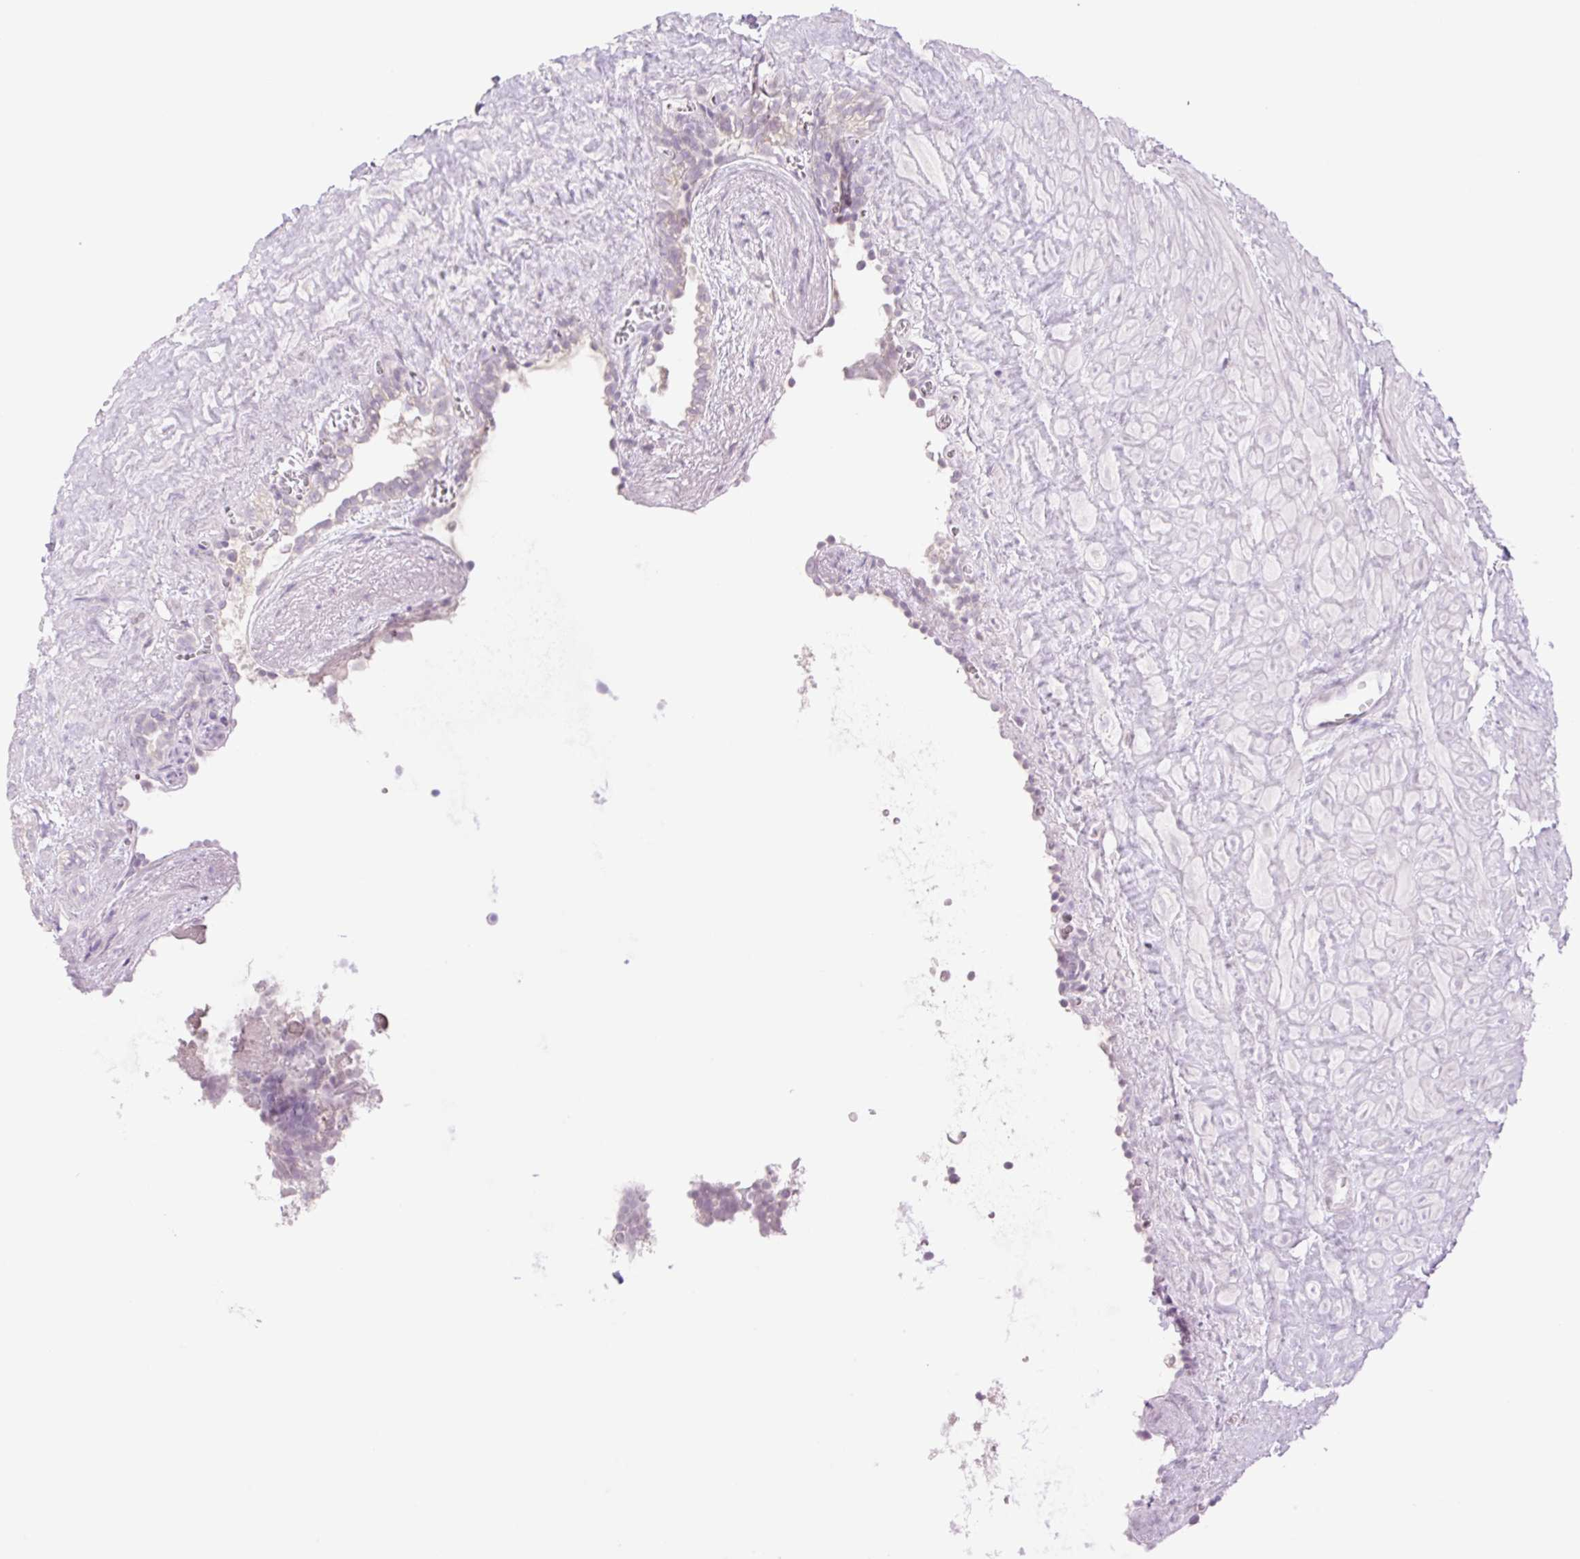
{"staining": {"intensity": "negative", "quantity": "none", "location": "none"}, "tissue": "seminal vesicle", "cell_type": "Glandular cells", "image_type": "normal", "snomed": [{"axis": "morphology", "description": "Normal tissue, NOS"}, {"axis": "topography", "description": "Seminal veicle"}], "caption": "Glandular cells show no significant expression in benign seminal vesicle.", "gene": "TBX15", "patient": {"sex": "male", "age": 76}}